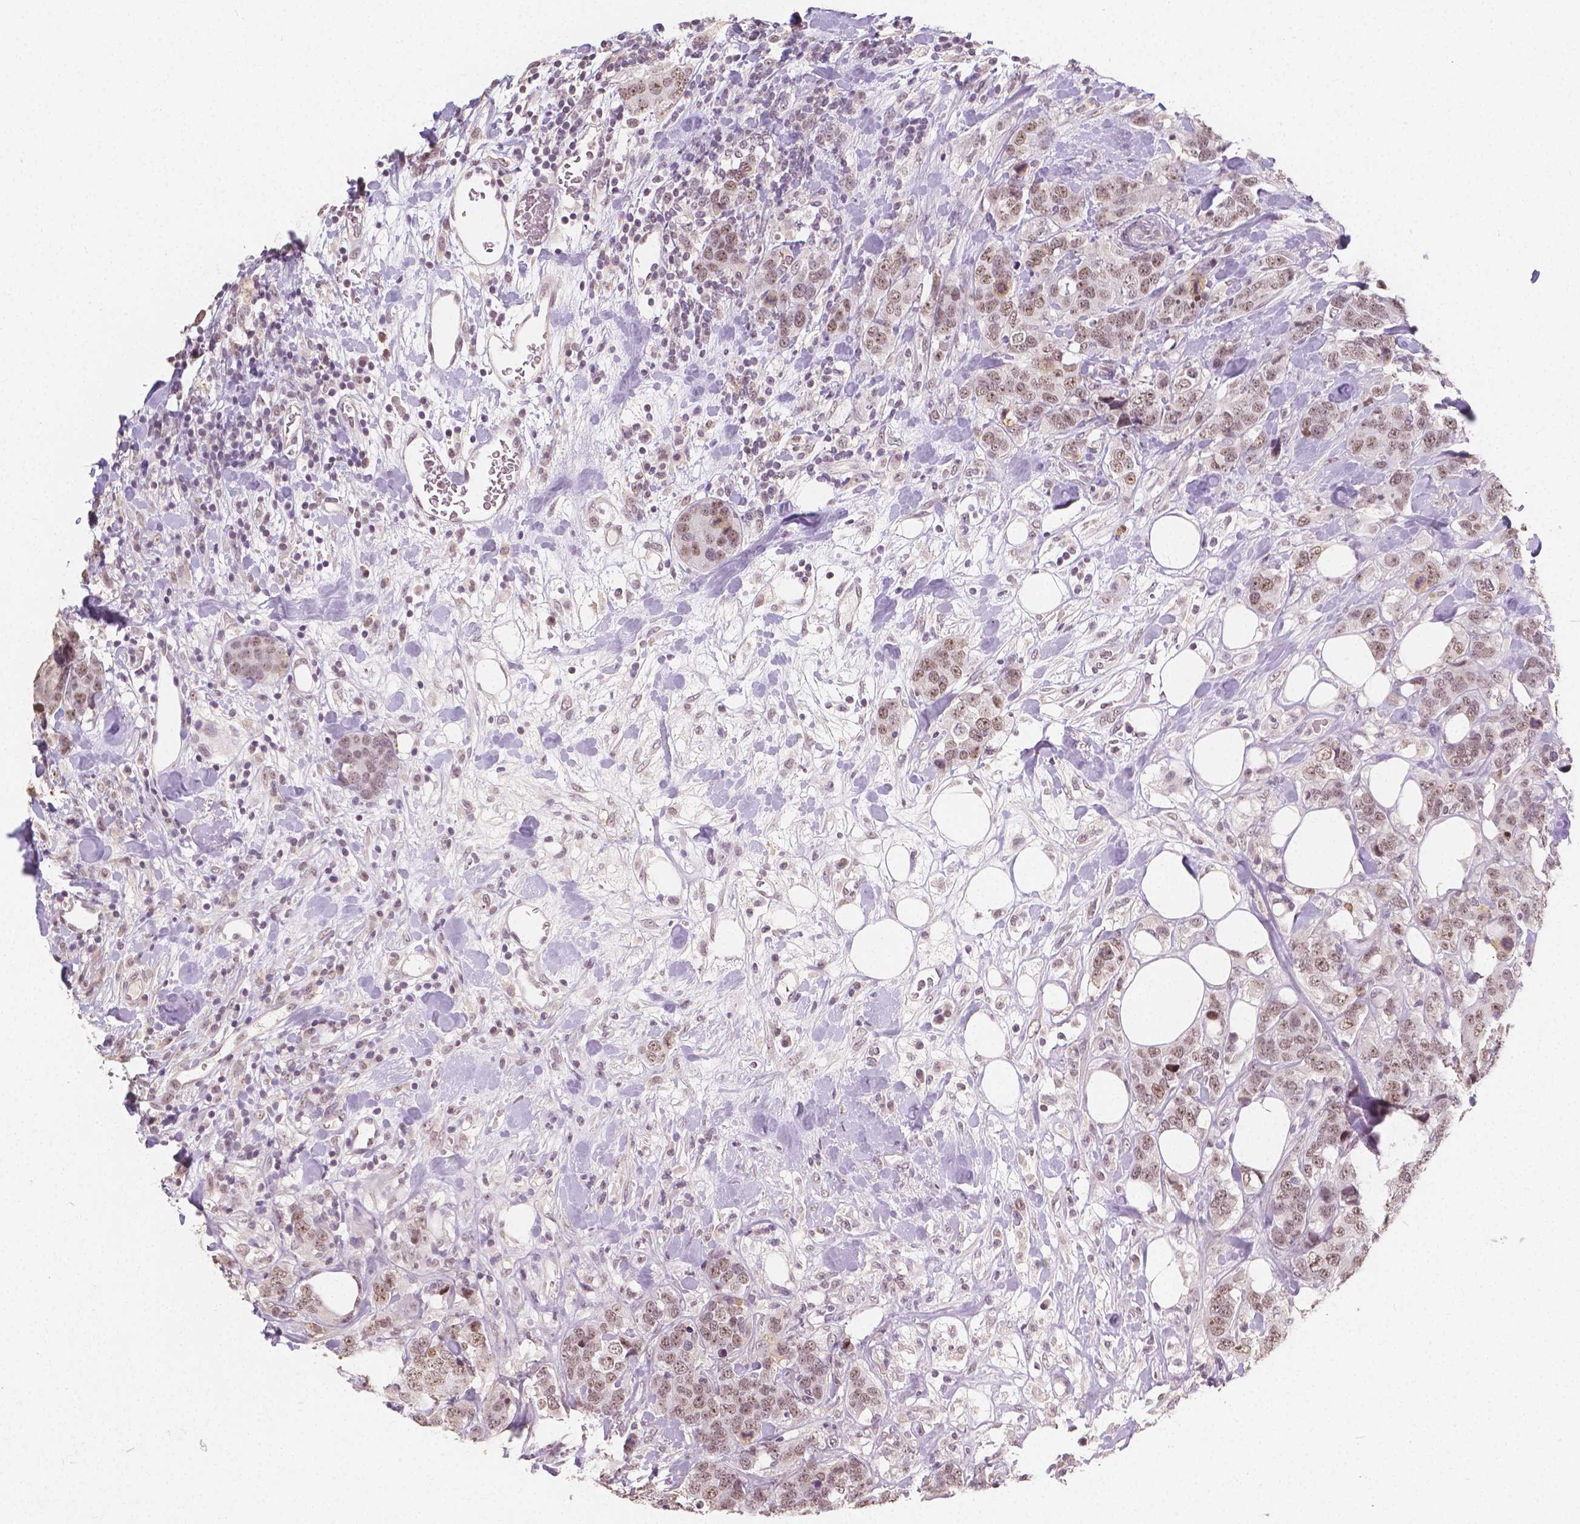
{"staining": {"intensity": "weak", "quantity": ">75%", "location": "nuclear"}, "tissue": "breast cancer", "cell_type": "Tumor cells", "image_type": "cancer", "snomed": [{"axis": "morphology", "description": "Lobular carcinoma"}, {"axis": "topography", "description": "Breast"}], "caption": "This histopathology image demonstrates immunohistochemistry (IHC) staining of breast cancer (lobular carcinoma), with low weak nuclear positivity in approximately >75% of tumor cells.", "gene": "NOLC1", "patient": {"sex": "female", "age": 59}}